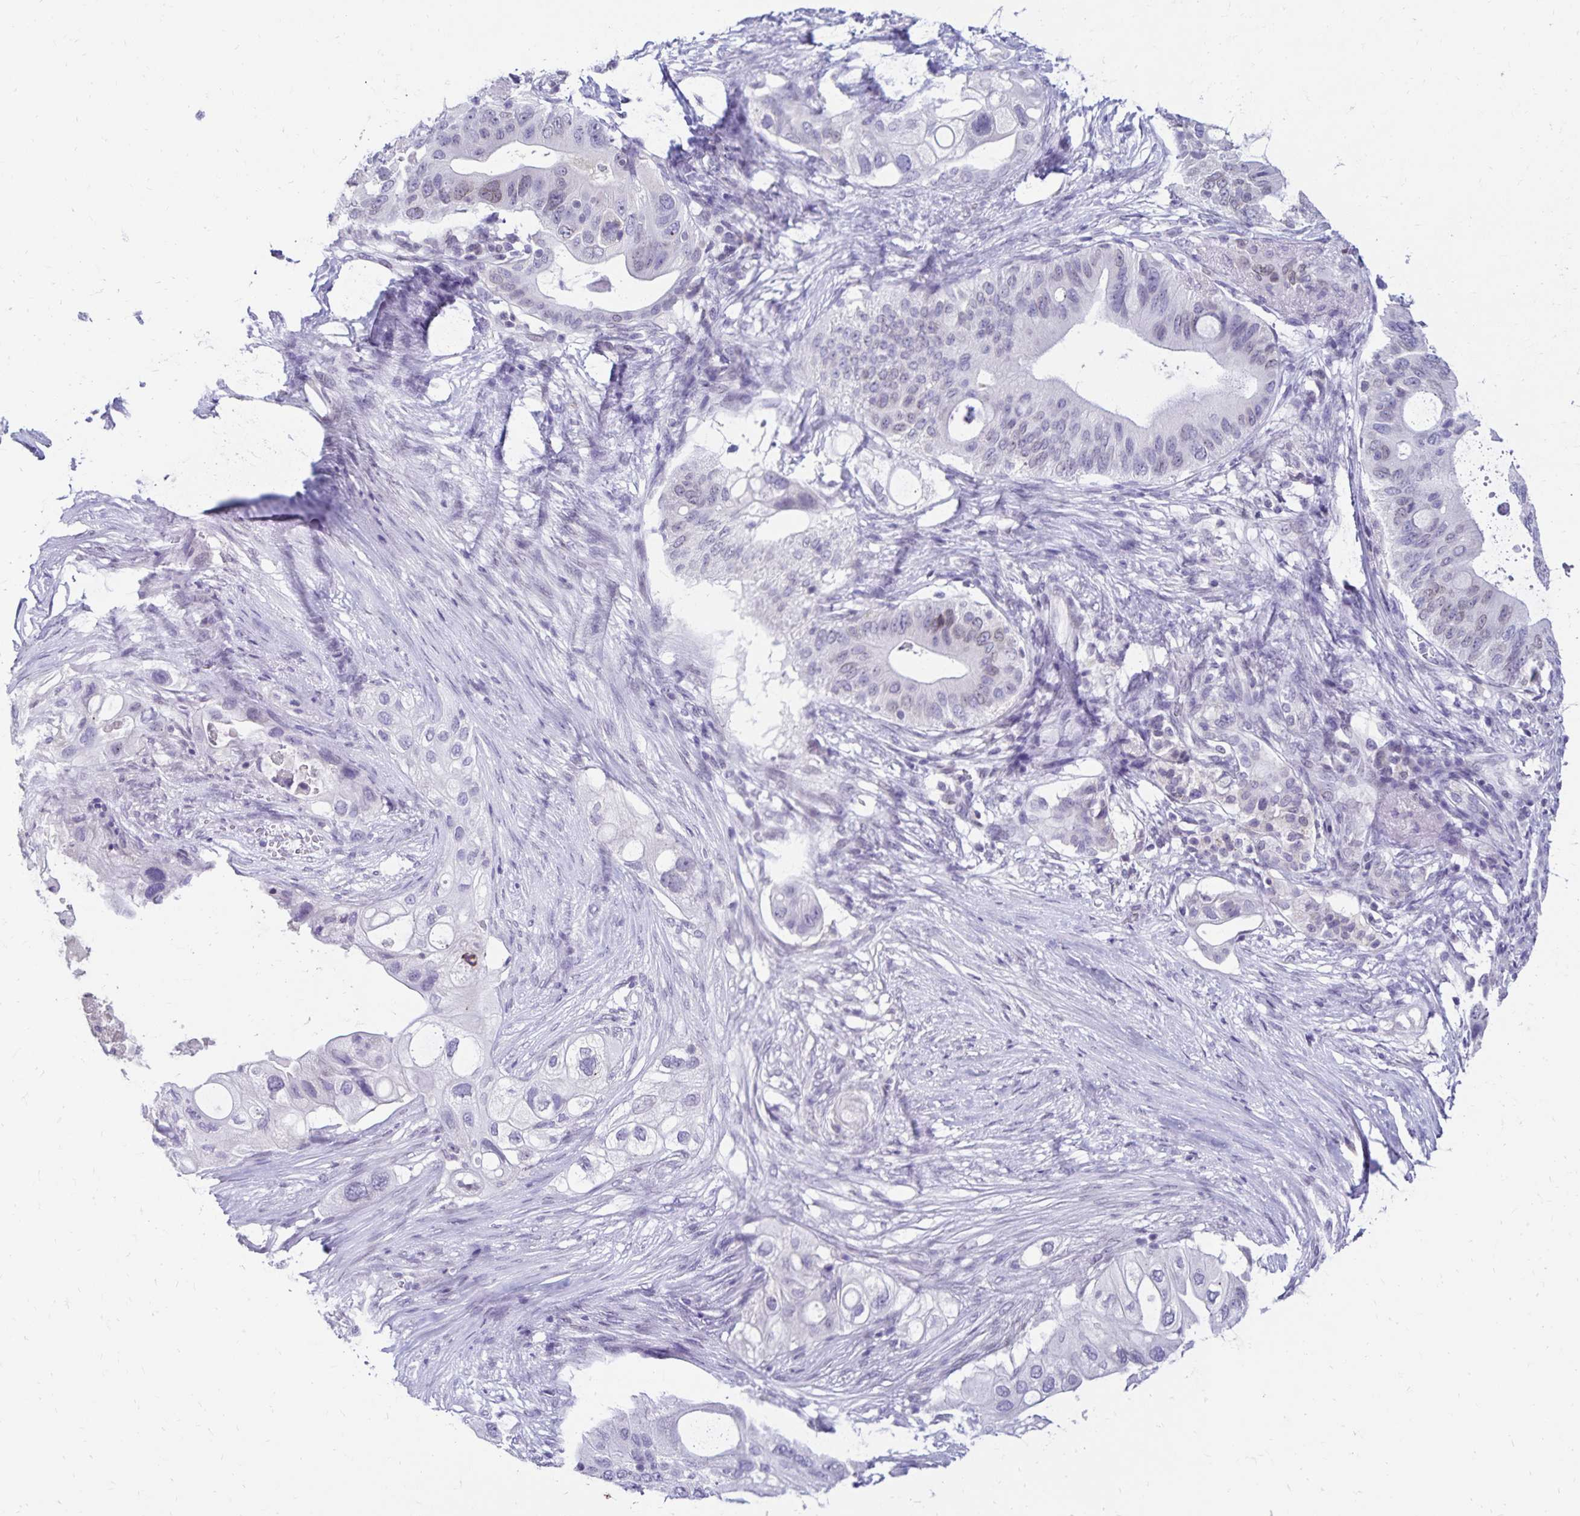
{"staining": {"intensity": "negative", "quantity": "none", "location": "none"}, "tissue": "pancreatic cancer", "cell_type": "Tumor cells", "image_type": "cancer", "snomed": [{"axis": "morphology", "description": "Adenocarcinoma, NOS"}, {"axis": "topography", "description": "Pancreas"}], "caption": "A histopathology image of pancreatic cancer stained for a protein exhibits no brown staining in tumor cells.", "gene": "FAM166C", "patient": {"sex": "female", "age": 72}}